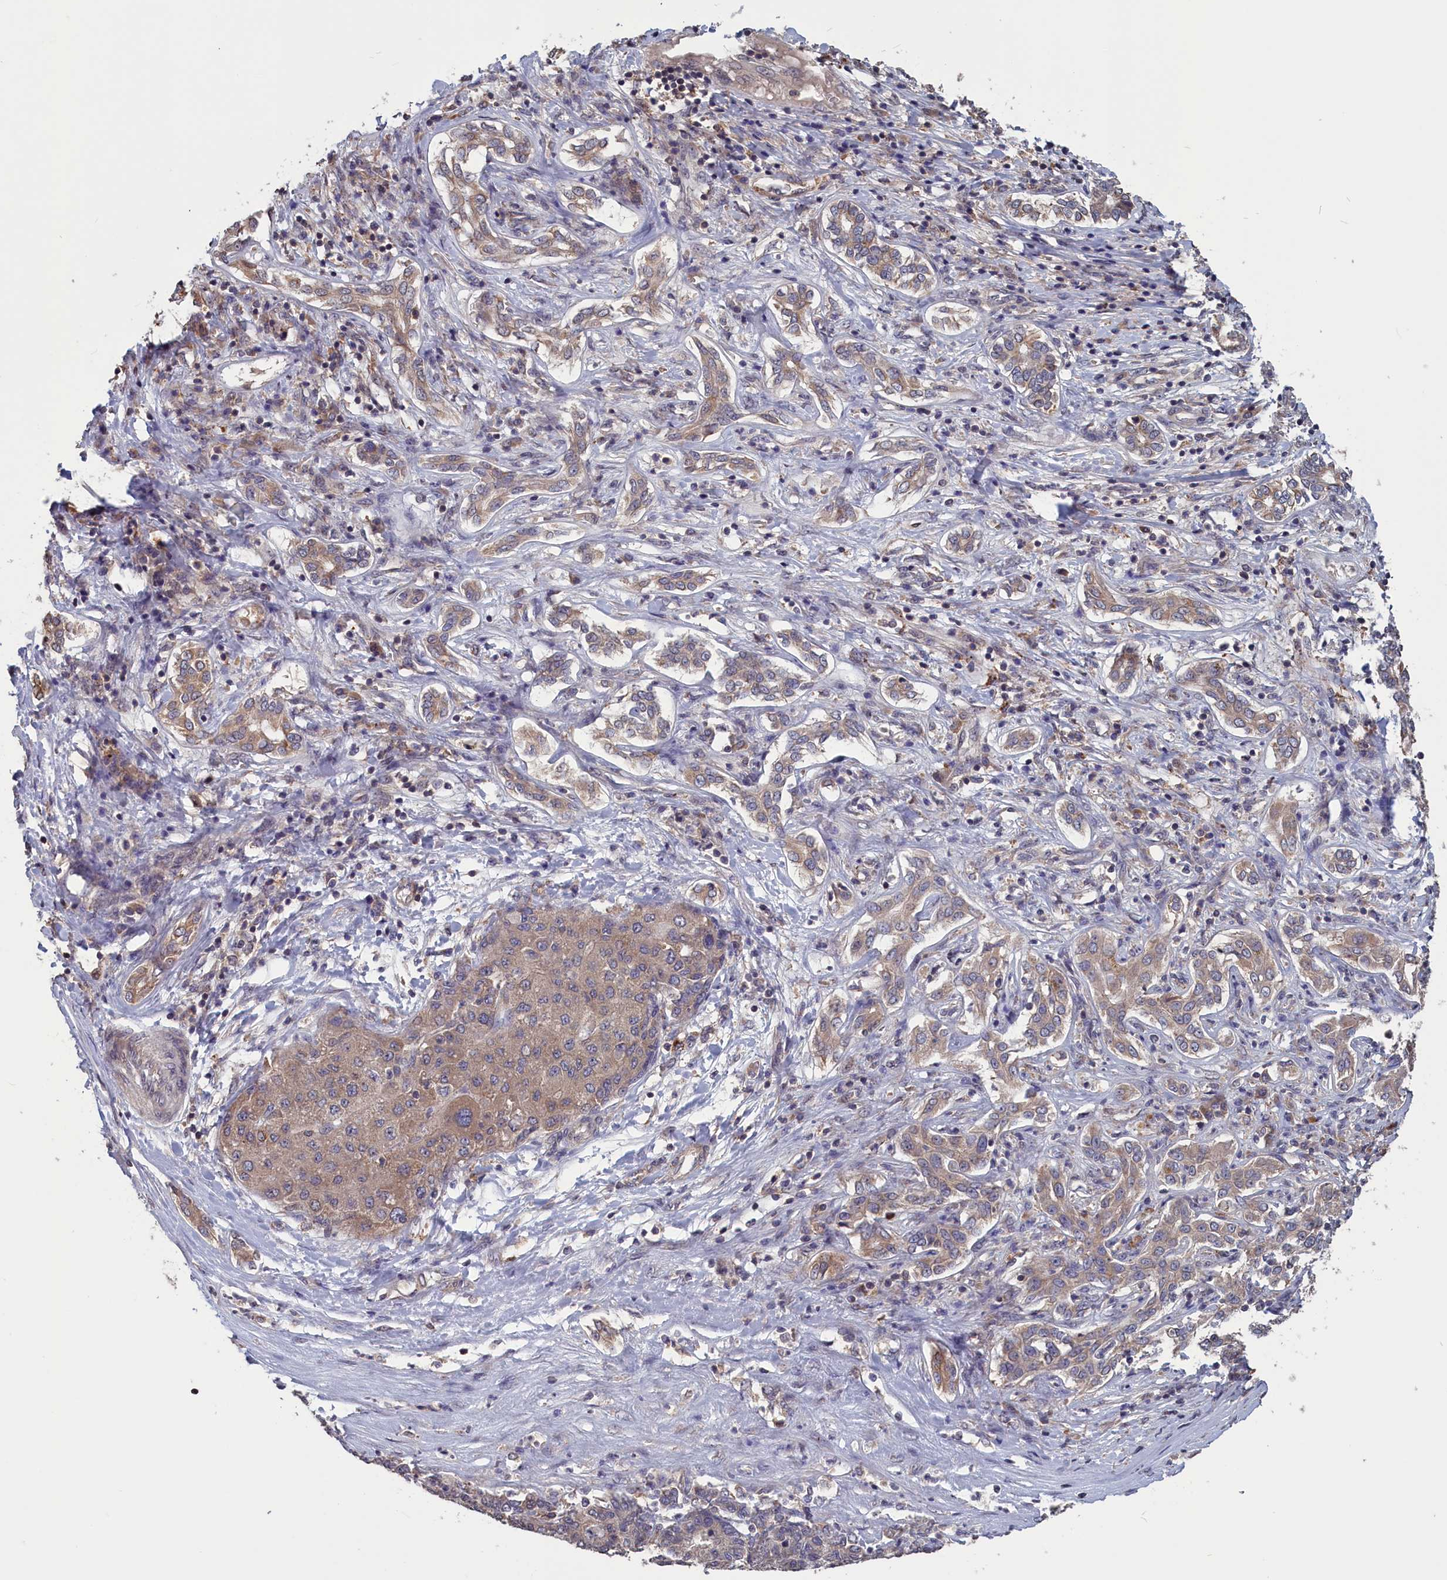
{"staining": {"intensity": "weak", "quantity": "<25%", "location": "cytoplasmic/membranous"}, "tissue": "liver cancer", "cell_type": "Tumor cells", "image_type": "cancer", "snomed": [{"axis": "morphology", "description": "Carcinoma, Hepatocellular, NOS"}, {"axis": "topography", "description": "Liver"}], "caption": "IHC of human liver cancer (hepatocellular carcinoma) shows no expression in tumor cells. (Stains: DAB immunohistochemistry (IHC) with hematoxylin counter stain, Microscopy: brightfield microscopy at high magnification).", "gene": "CACTIN", "patient": {"sex": "male", "age": 65}}